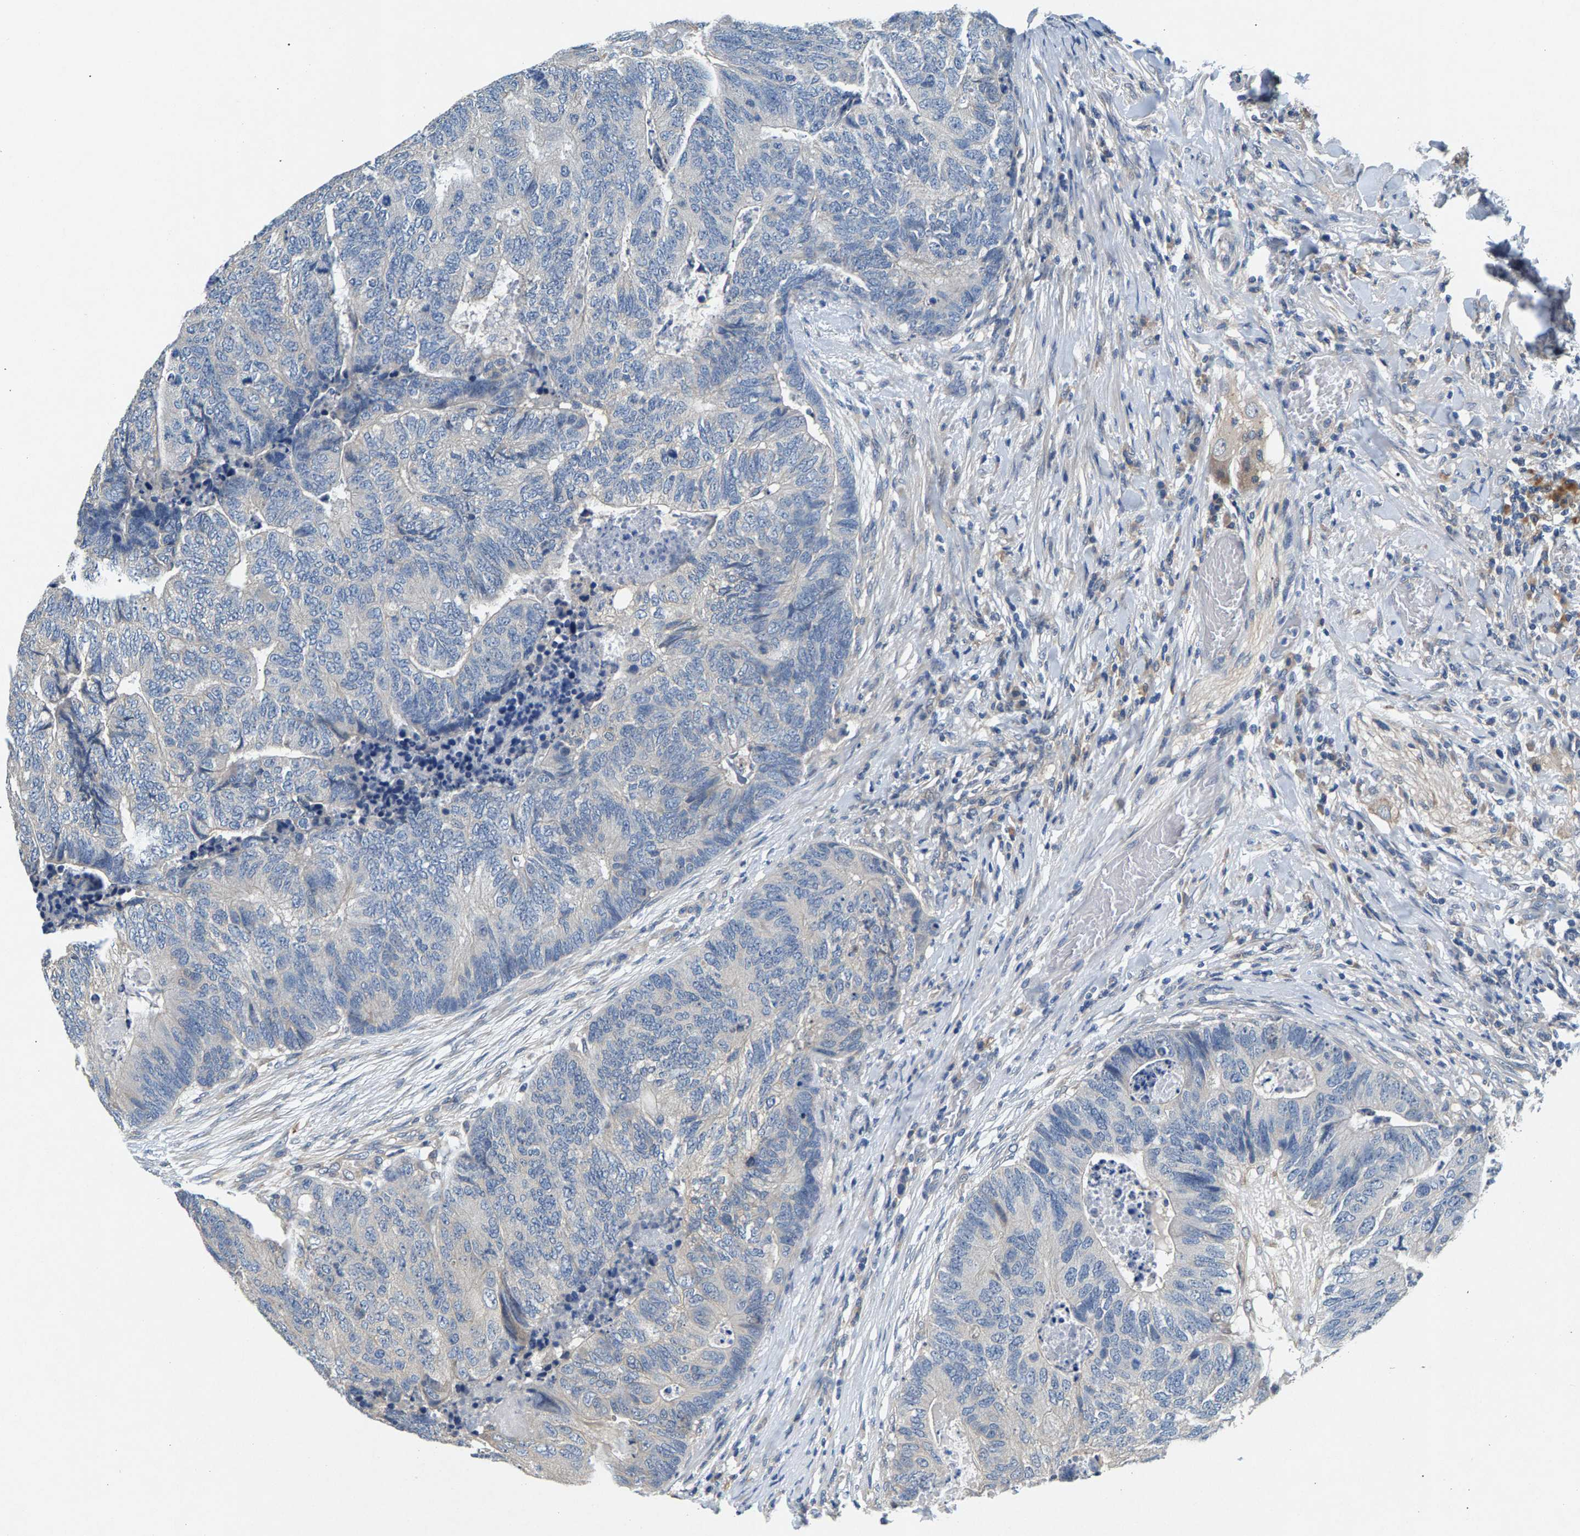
{"staining": {"intensity": "negative", "quantity": "none", "location": "none"}, "tissue": "colorectal cancer", "cell_type": "Tumor cells", "image_type": "cancer", "snomed": [{"axis": "morphology", "description": "Adenocarcinoma, NOS"}, {"axis": "topography", "description": "Colon"}], "caption": "Immunohistochemical staining of human adenocarcinoma (colorectal) demonstrates no significant staining in tumor cells.", "gene": "NT5C", "patient": {"sex": "female", "age": 67}}